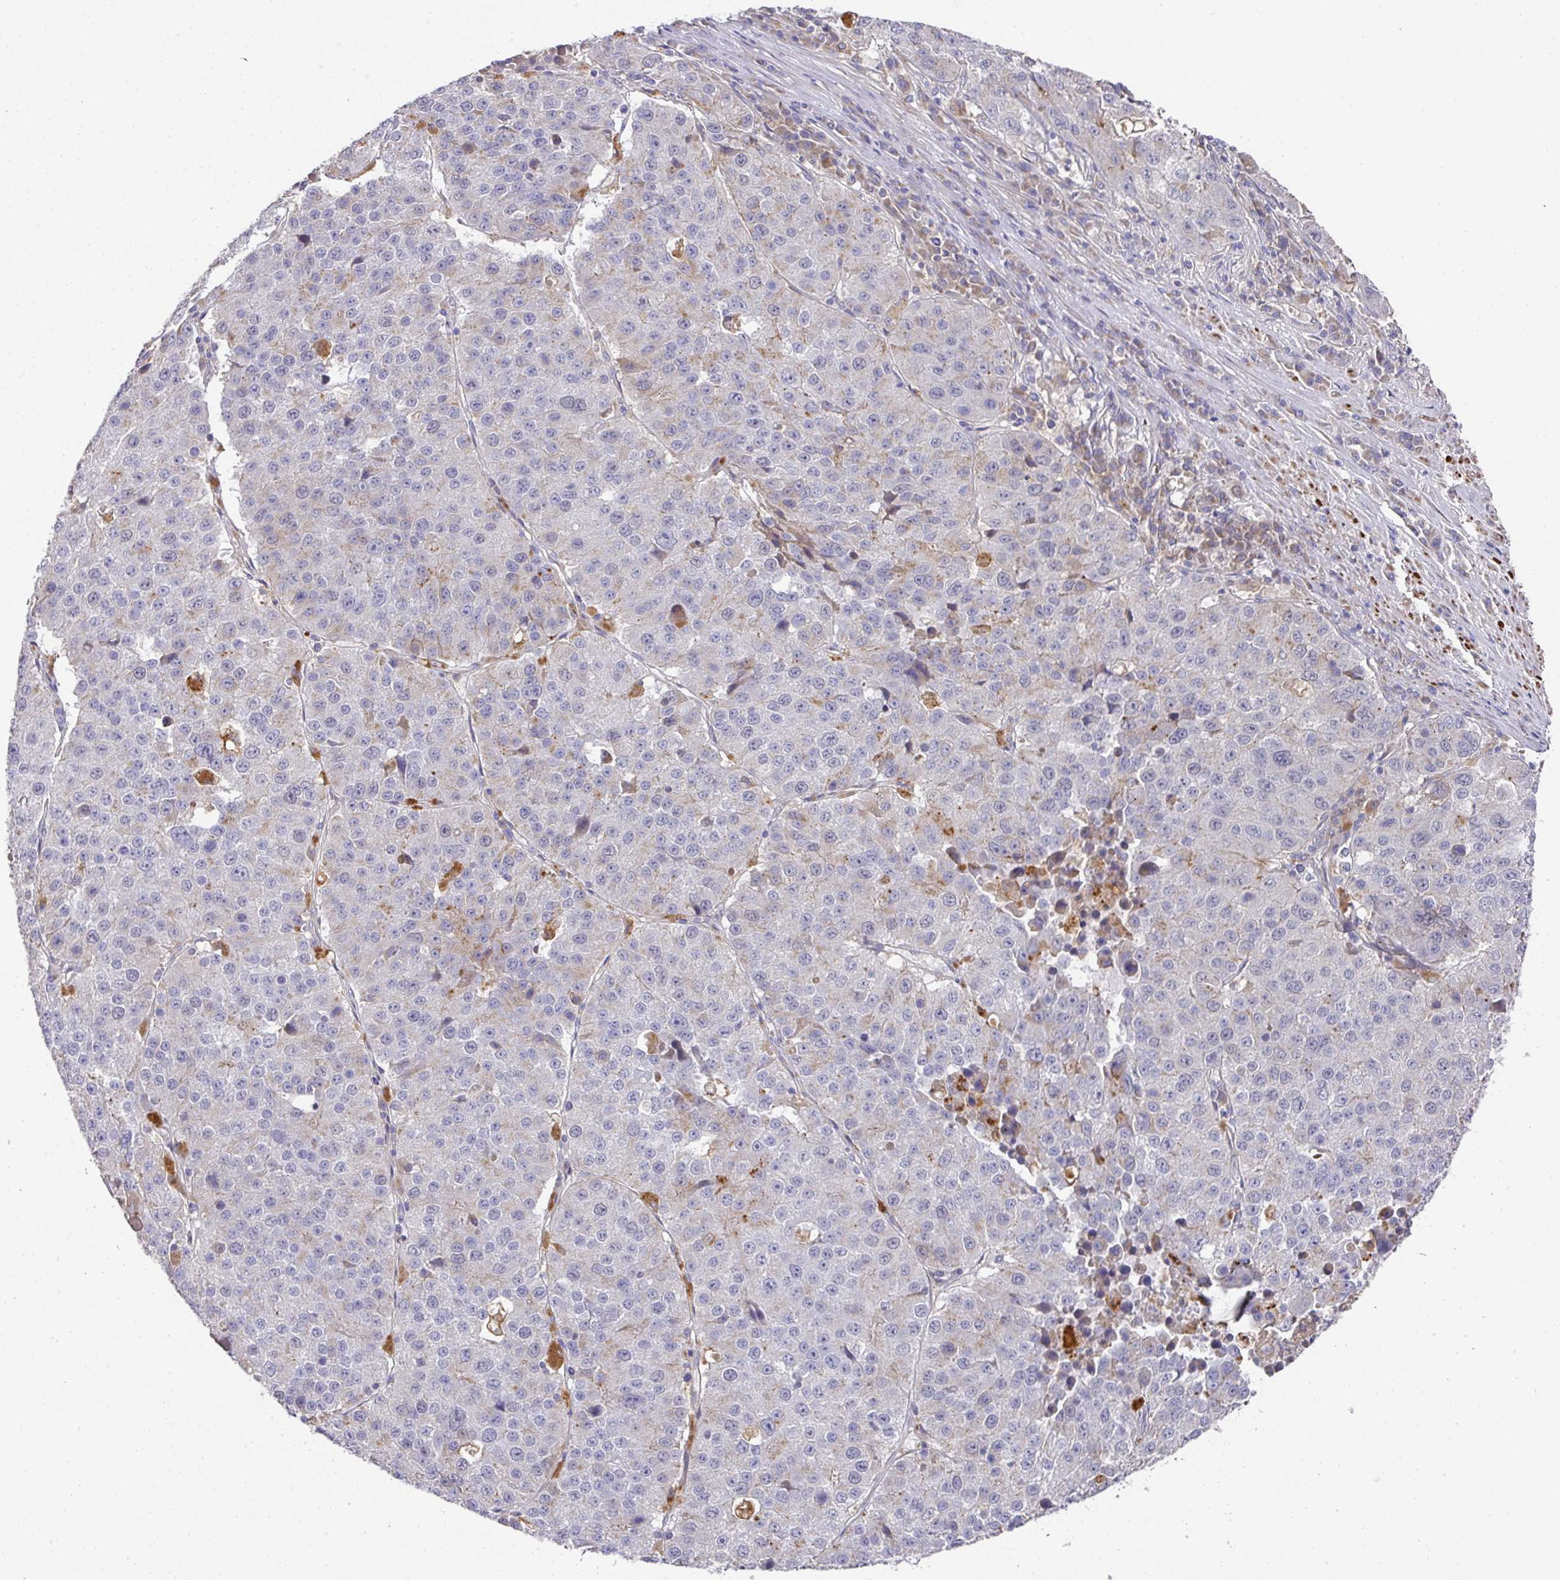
{"staining": {"intensity": "weak", "quantity": "<25%", "location": "cytoplasmic/membranous"}, "tissue": "stomach cancer", "cell_type": "Tumor cells", "image_type": "cancer", "snomed": [{"axis": "morphology", "description": "Adenocarcinoma, NOS"}, {"axis": "topography", "description": "Stomach"}], "caption": "Stomach cancer was stained to show a protein in brown. There is no significant positivity in tumor cells.", "gene": "TARM1", "patient": {"sex": "male", "age": 71}}